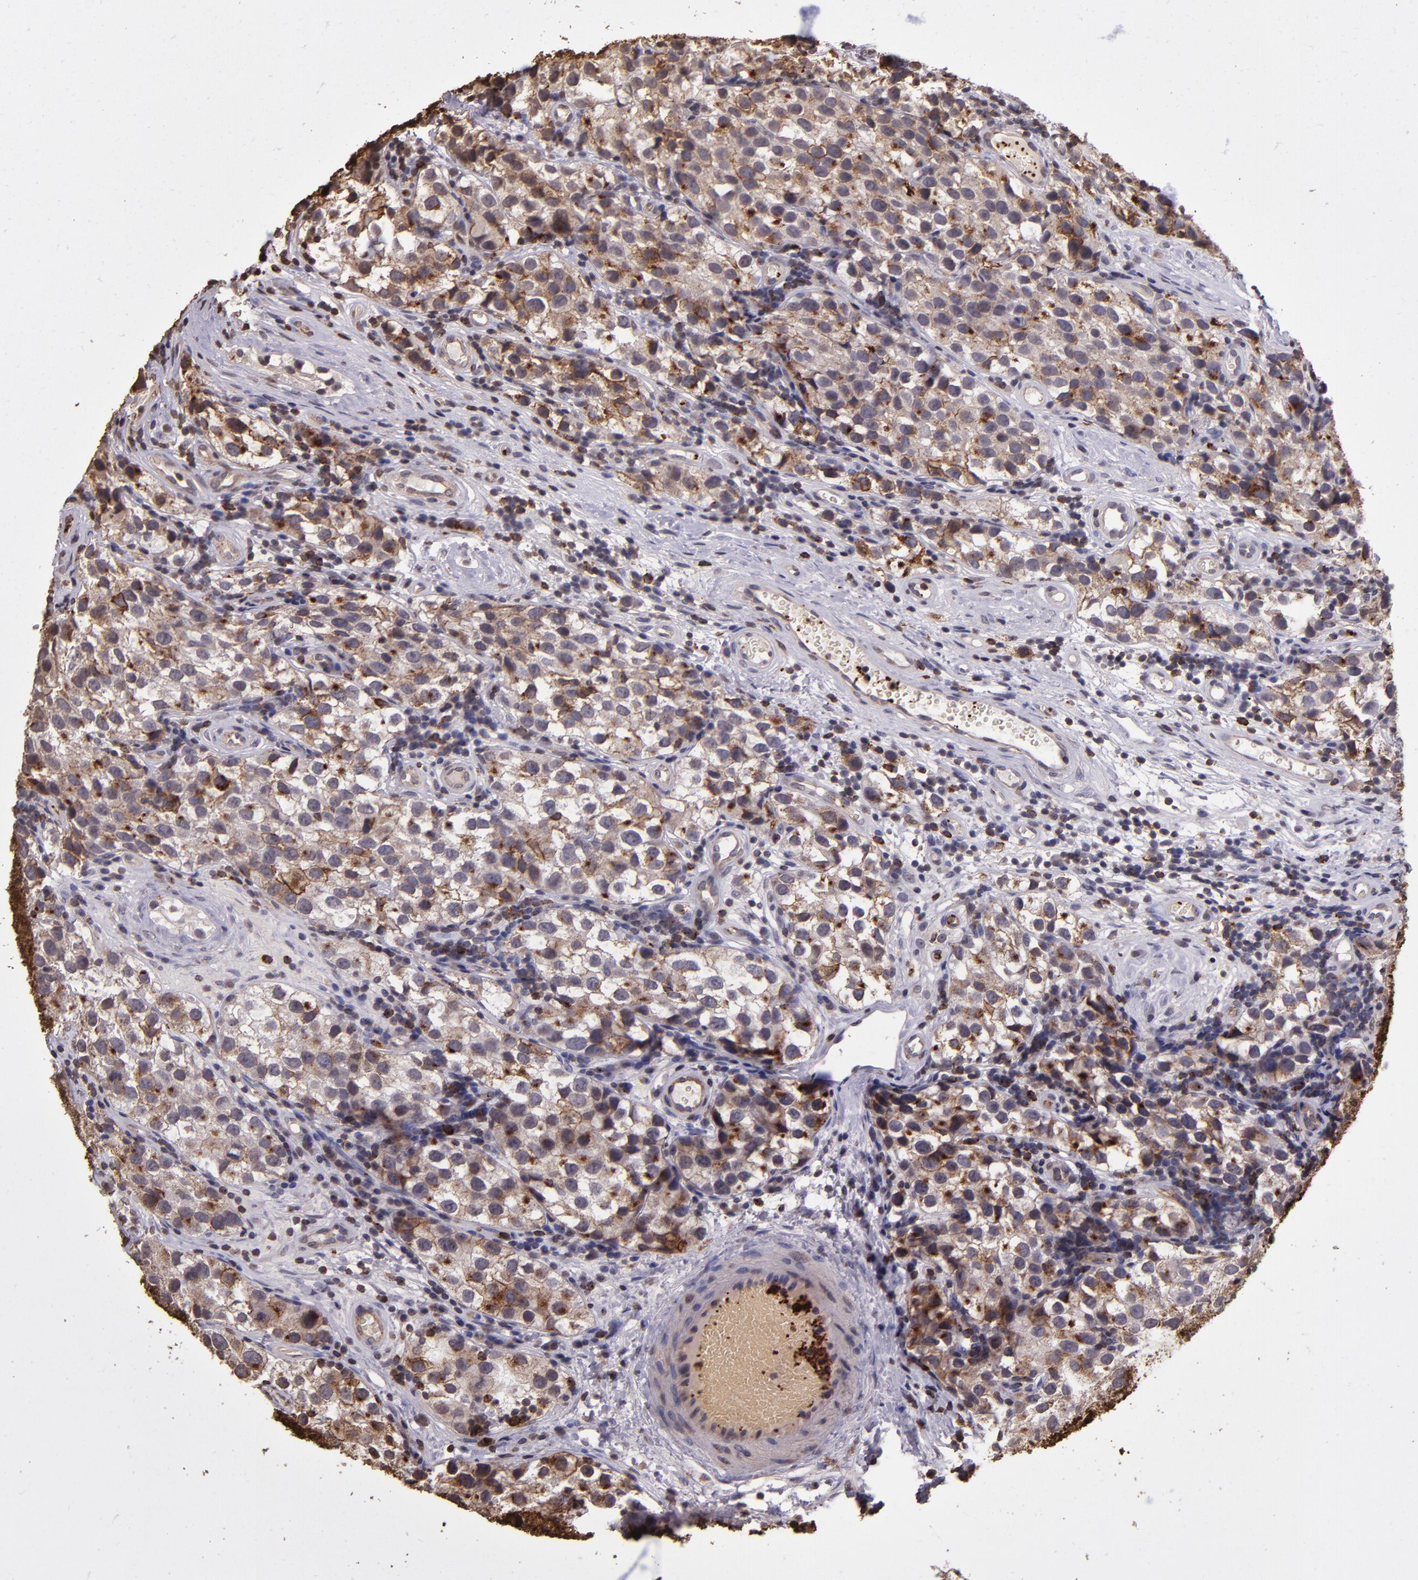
{"staining": {"intensity": "weak", "quantity": "25%-75%", "location": "cytoplasmic/membranous"}, "tissue": "testis cancer", "cell_type": "Tumor cells", "image_type": "cancer", "snomed": [{"axis": "morphology", "description": "Seminoma, NOS"}, {"axis": "topography", "description": "Testis"}], "caption": "Seminoma (testis) stained for a protein (brown) shows weak cytoplasmic/membranous positive positivity in about 25%-75% of tumor cells.", "gene": "SLC2A3", "patient": {"sex": "male", "age": 39}}